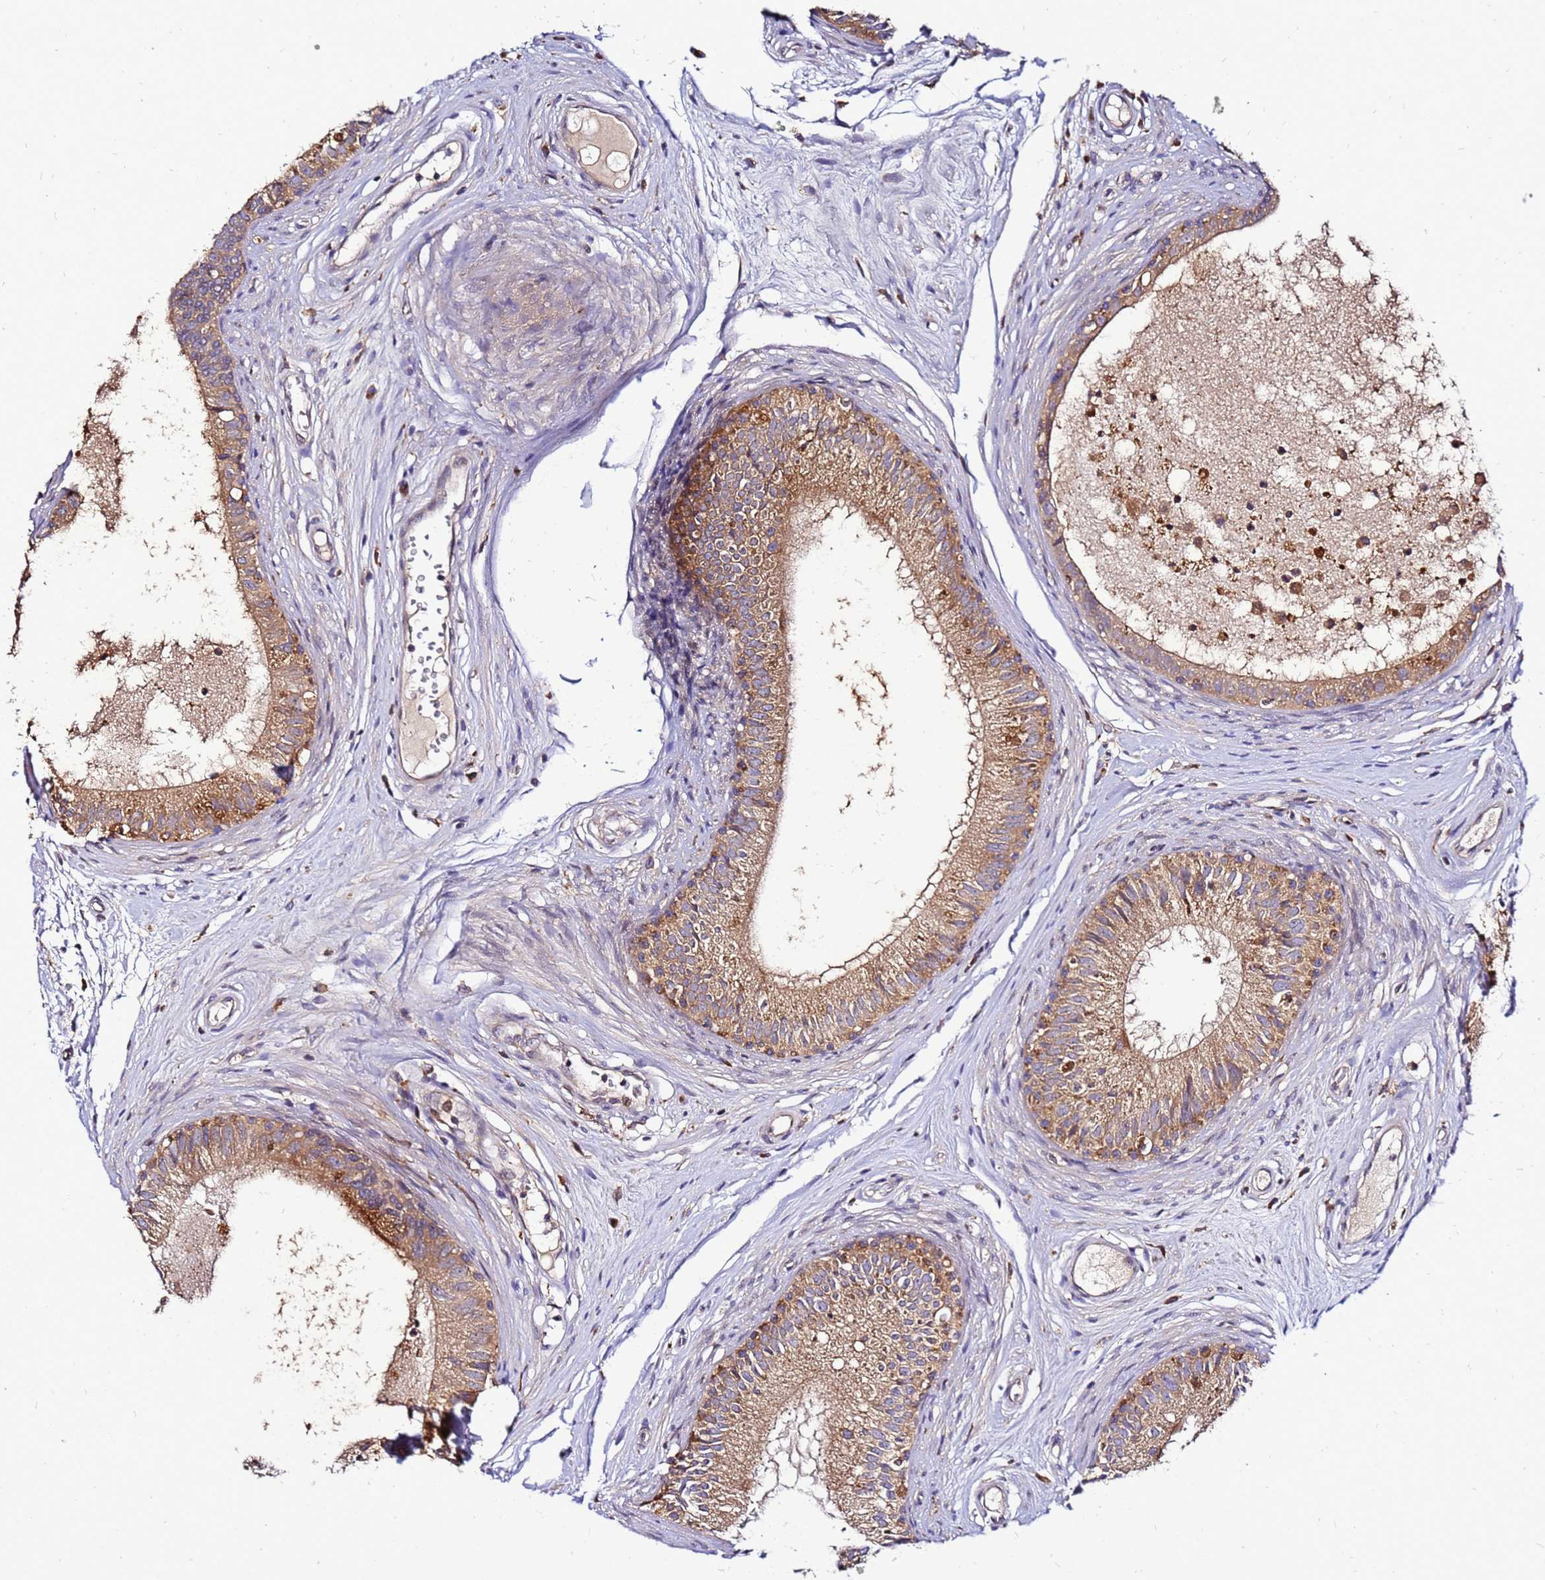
{"staining": {"intensity": "moderate", "quantity": ">75%", "location": "cytoplasmic/membranous"}, "tissue": "epididymis", "cell_type": "Glandular cells", "image_type": "normal", "snomed": [{"axis": "morphology", "description": "Normal tissue, NOS"}, {"axis": "topography", "description": "Epididymis"}], "caption": "IHC (DAB (3,3'-diaminobenzidine)) staining of normal human epididymis reveals moderate cytoplasmic/membranous protein positivity in approximately >75% of glandular cells.", "gene": "ADPGK", "patient": {"sex": "male", "age": 74}}